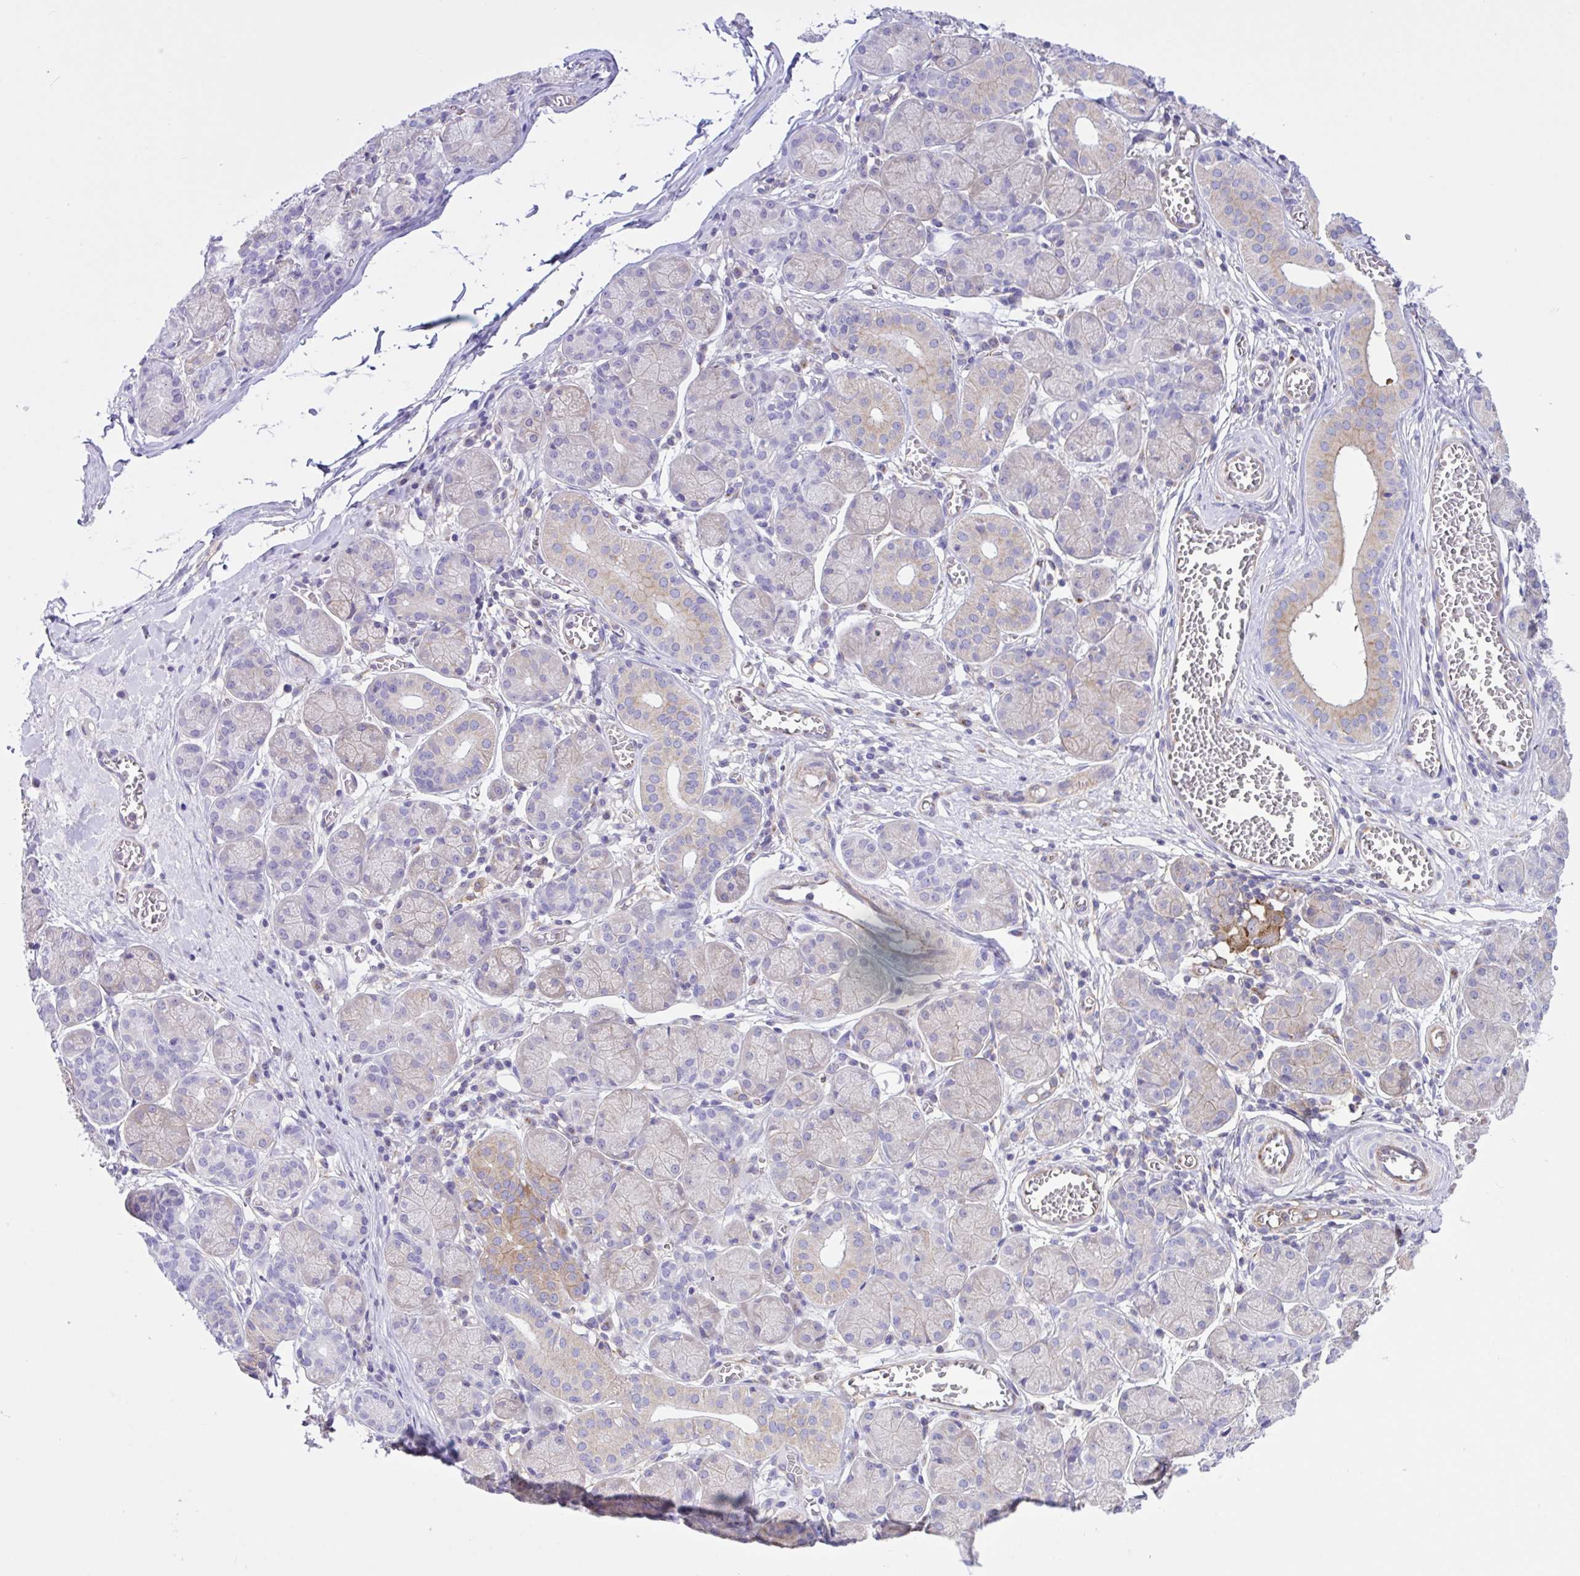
{"staining": {"intensity": "moderate", "quantity": "<25%", "location": "cytoplasmic/membranous"}, "tissue": "salivary gland", "cell_type": "Glandular cells", "image_type": "normal", "snomed": [{"axis": "morphology", "description": "Normal tissue, NOS"}, {"axis": "topography", "description": "Salivary gland"}], "caption": "Glandular cells demonstrate low levels of moderate cytoplasmic/membranous expression in about <25% of cells in benign salivary gland.", "gene": "OR51M1", "patient": {"sex": "female", "age": 24}}